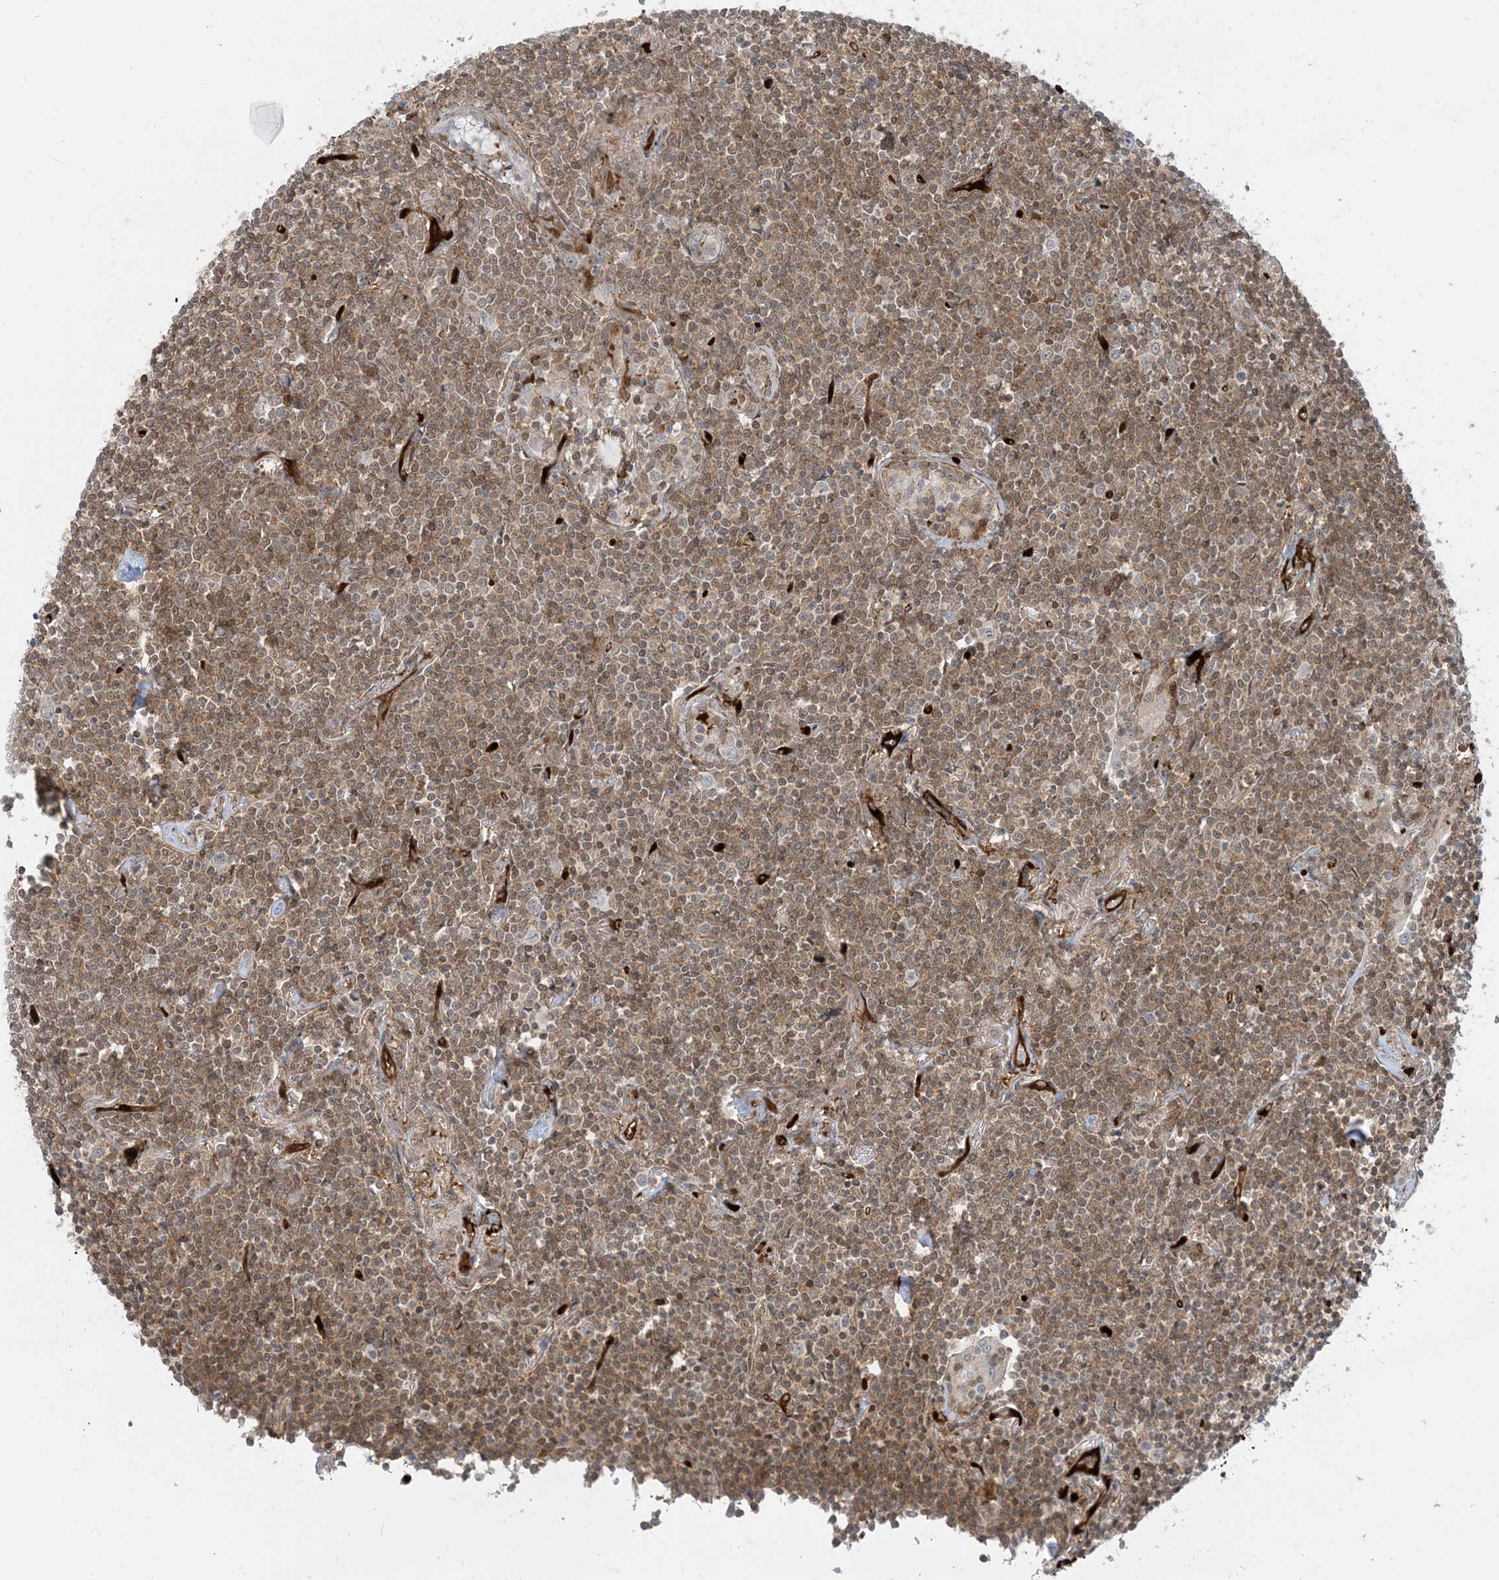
{"staining": {"intensity": "moderate", "quantity": ">75%", "location": "cytoplasmic/membranous"}, "tissue": "lymphoma", "cell_type": "Tumor cells", "image_type": "cancer", "snomed": [{"axis": "morphology", "description": "Malignant lymphoma, non-Hodgkin's type, Low grade"}, {"axis": "topography", "description": "Lung"}], "caption": "The micrograph exhibits immunohistochemical staining of malignant lymphoma, non-Hodgkin's type (low-grade). There is moderate cytoplasmic/membranous staining is identified in approximately >75% of tumor cells.", "gene": "PPM1F", "patient": {"sex": "female", "age": 71}}